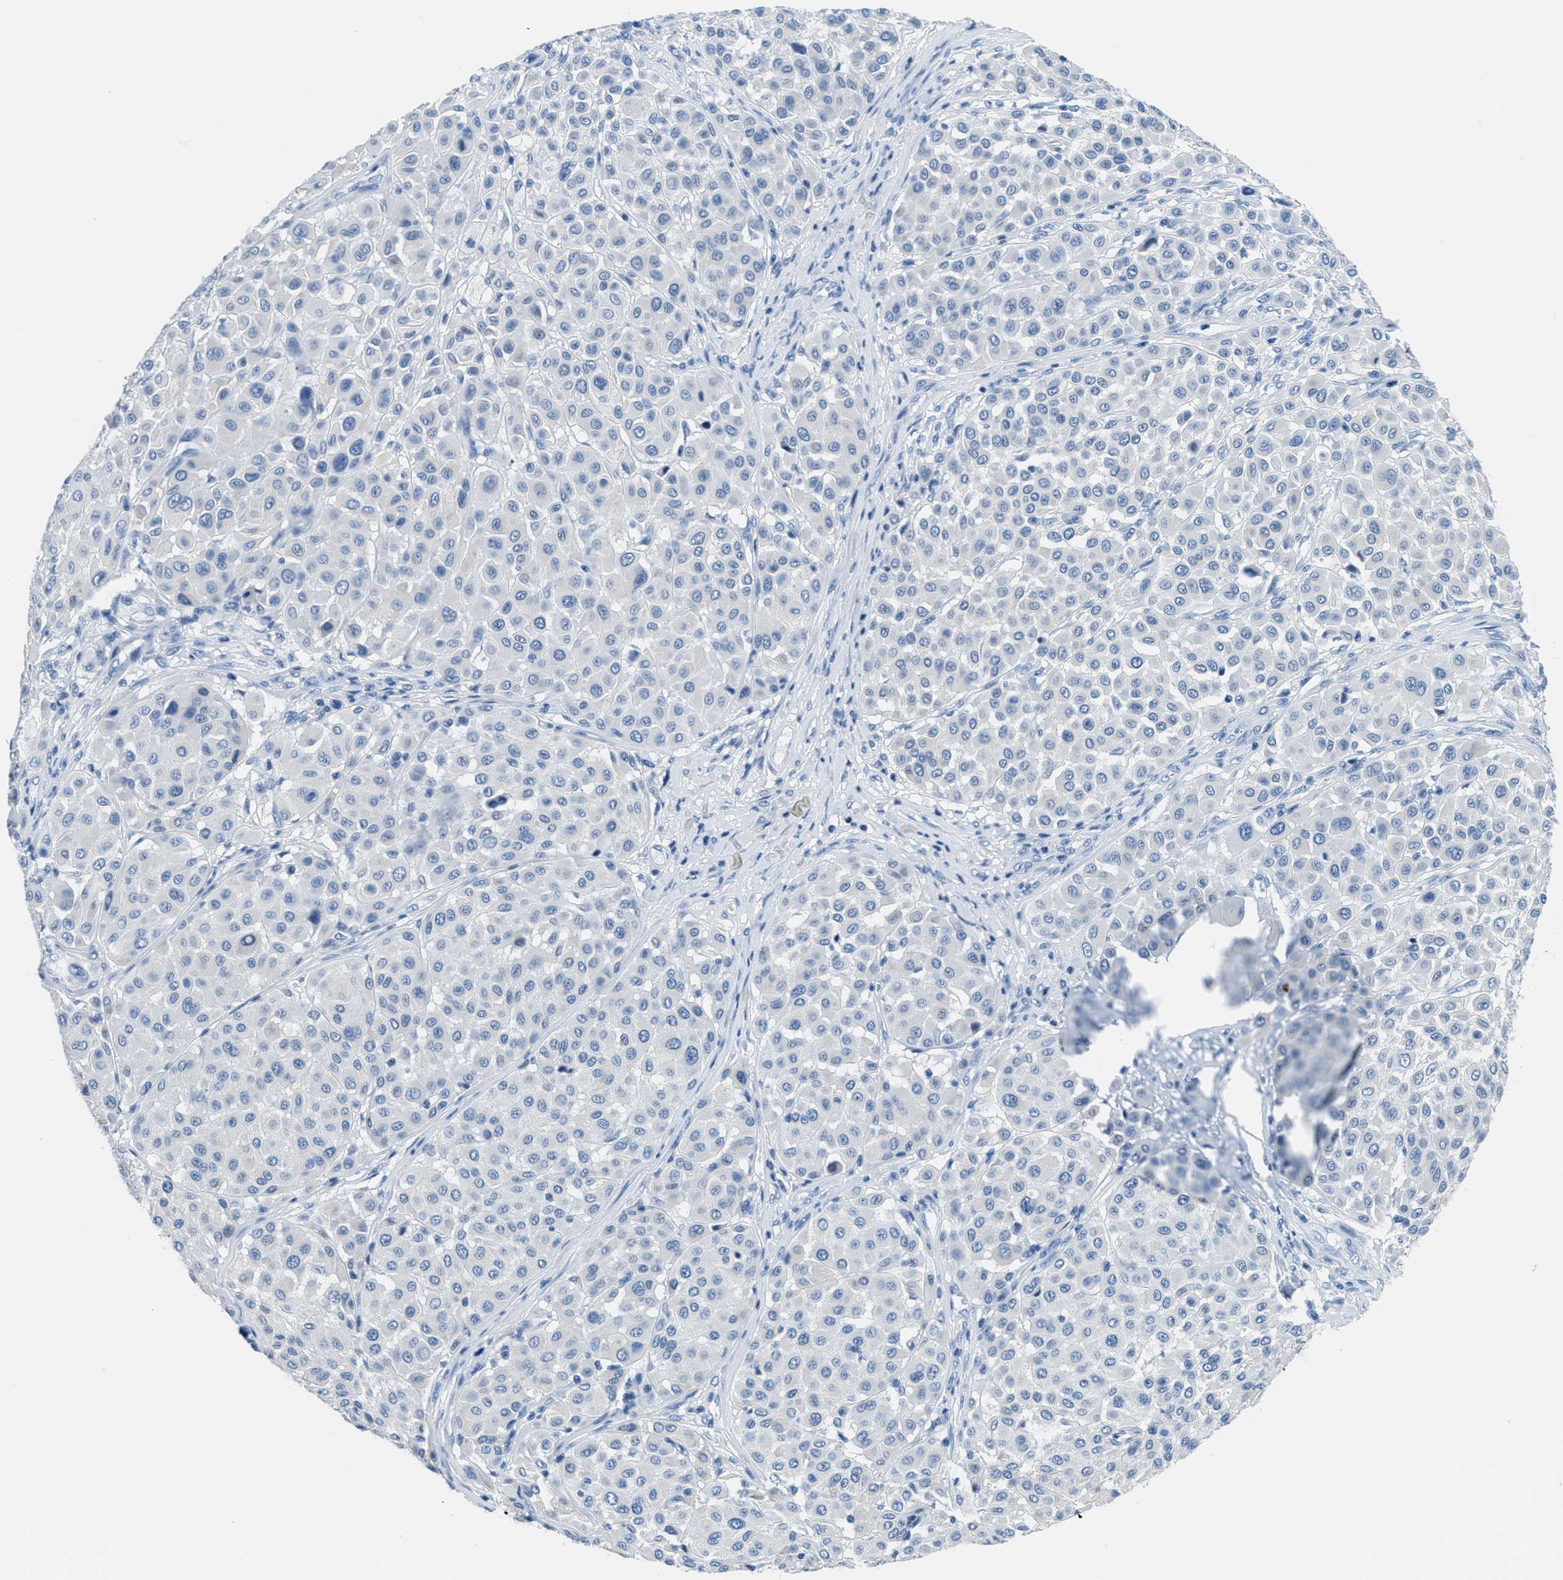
{"staining": {"intensity": "negative", "quantity": "none", "location": "none"}, "tissue": "melanoma", "cell_type": "Tumor cells", "image_type": "cancer", "snomed": [{"axis": "morphology", "description": "Malignant melanoma, Metastatic site"}, {"axis": "topography", "description": "Soft tissue"}], "caption": "Immunohistochemistry (IHC) image of human melanoma stained for a protein (brown), which displays no positivity in tumor cells.", "gene": "MGARP", "patient": {"sex": "male", "age": 41}}